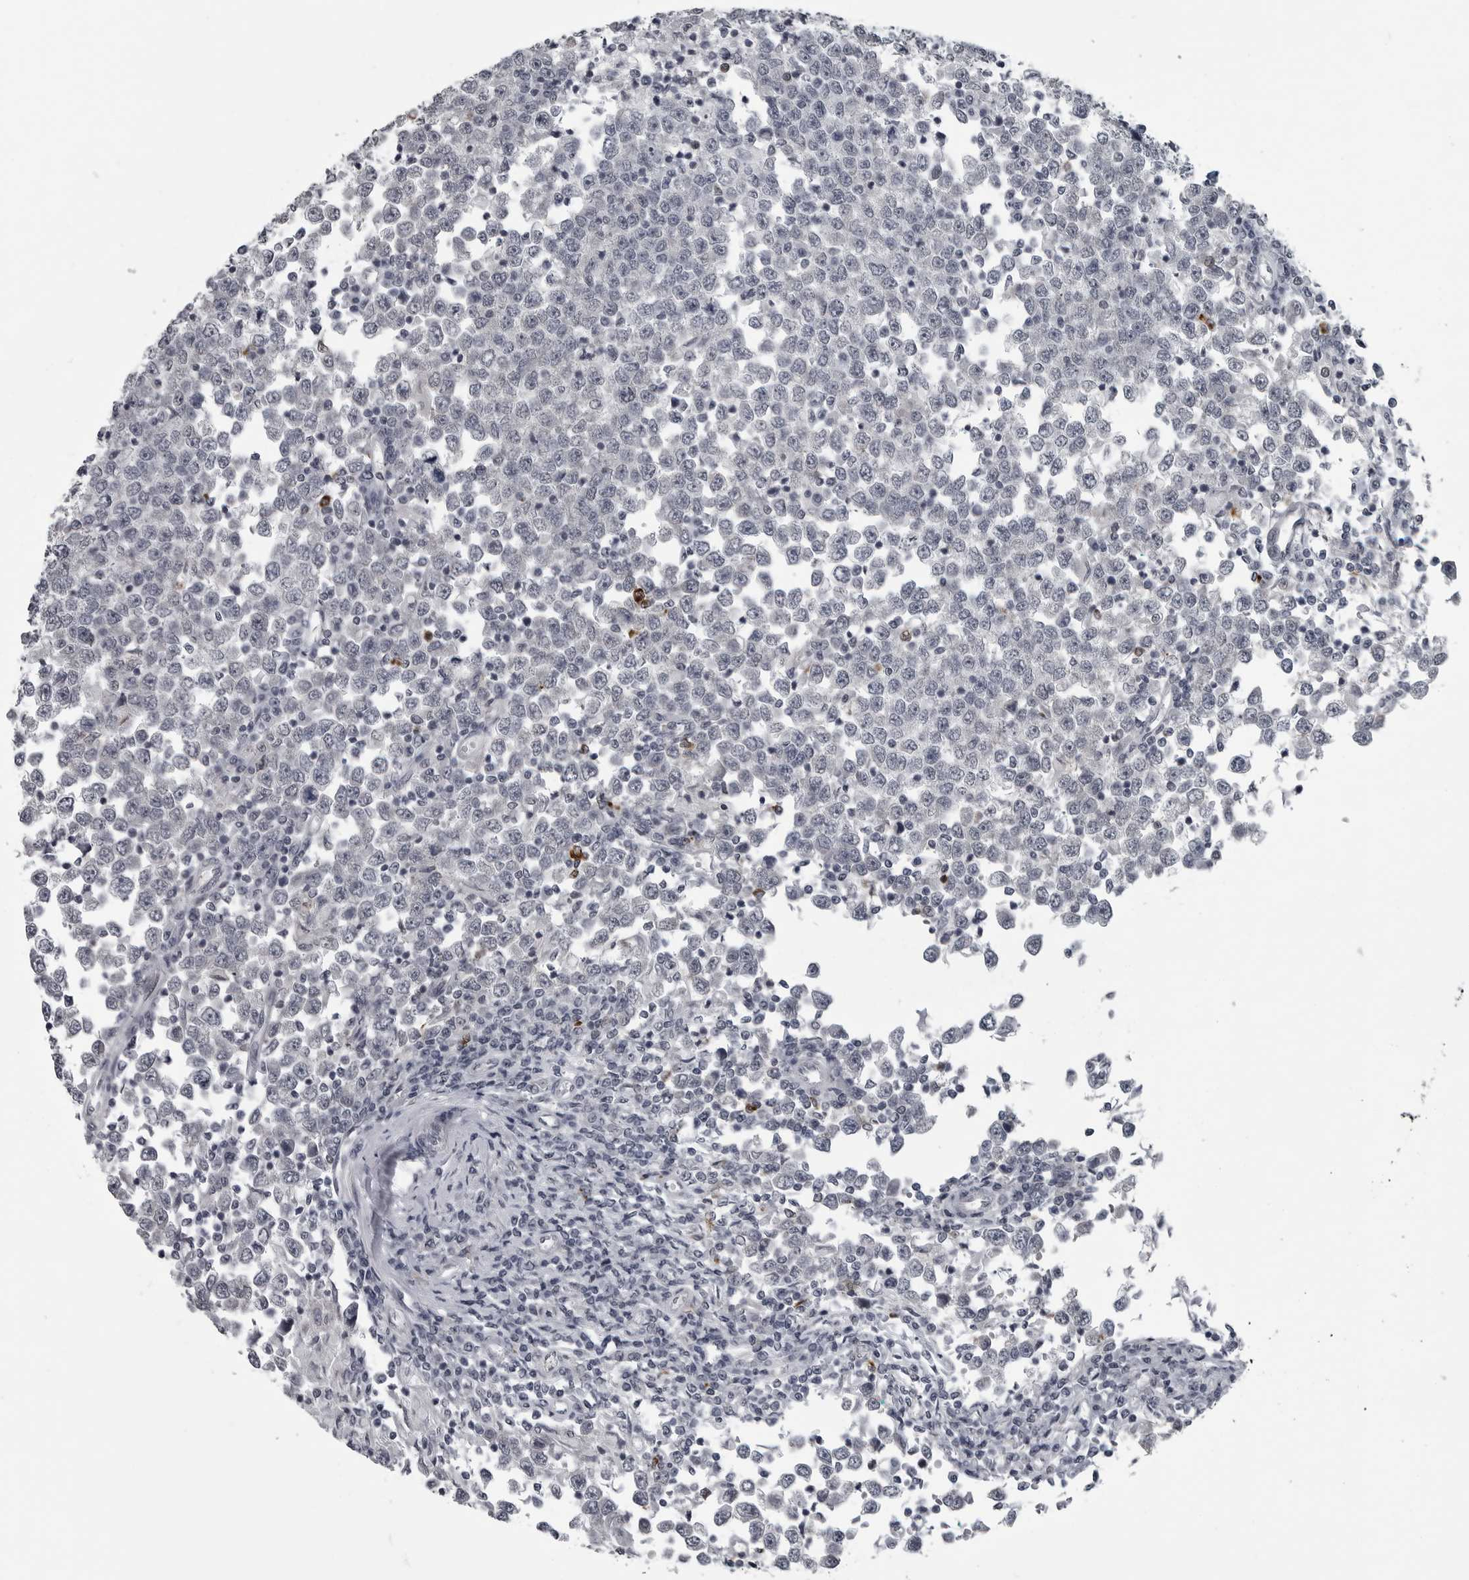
{"staining": {"intensity": "negative", "quantity": "none", "location": "none"}, "tissue": "testis cancer", "cell_type": "Tumor cells", "image_type": "cancer", "snomed": [{"axis": "morphology", "description": "Seminoma, NOS"}, {"axis": "topography", "description": "Testis"}], "caption": "Seminoma (testis) was stained to show a protein in brown. There is no significant positivity in tumor cells.", "gene": "LYSMD1", "patient": {"sex": "male", "age": 65}}